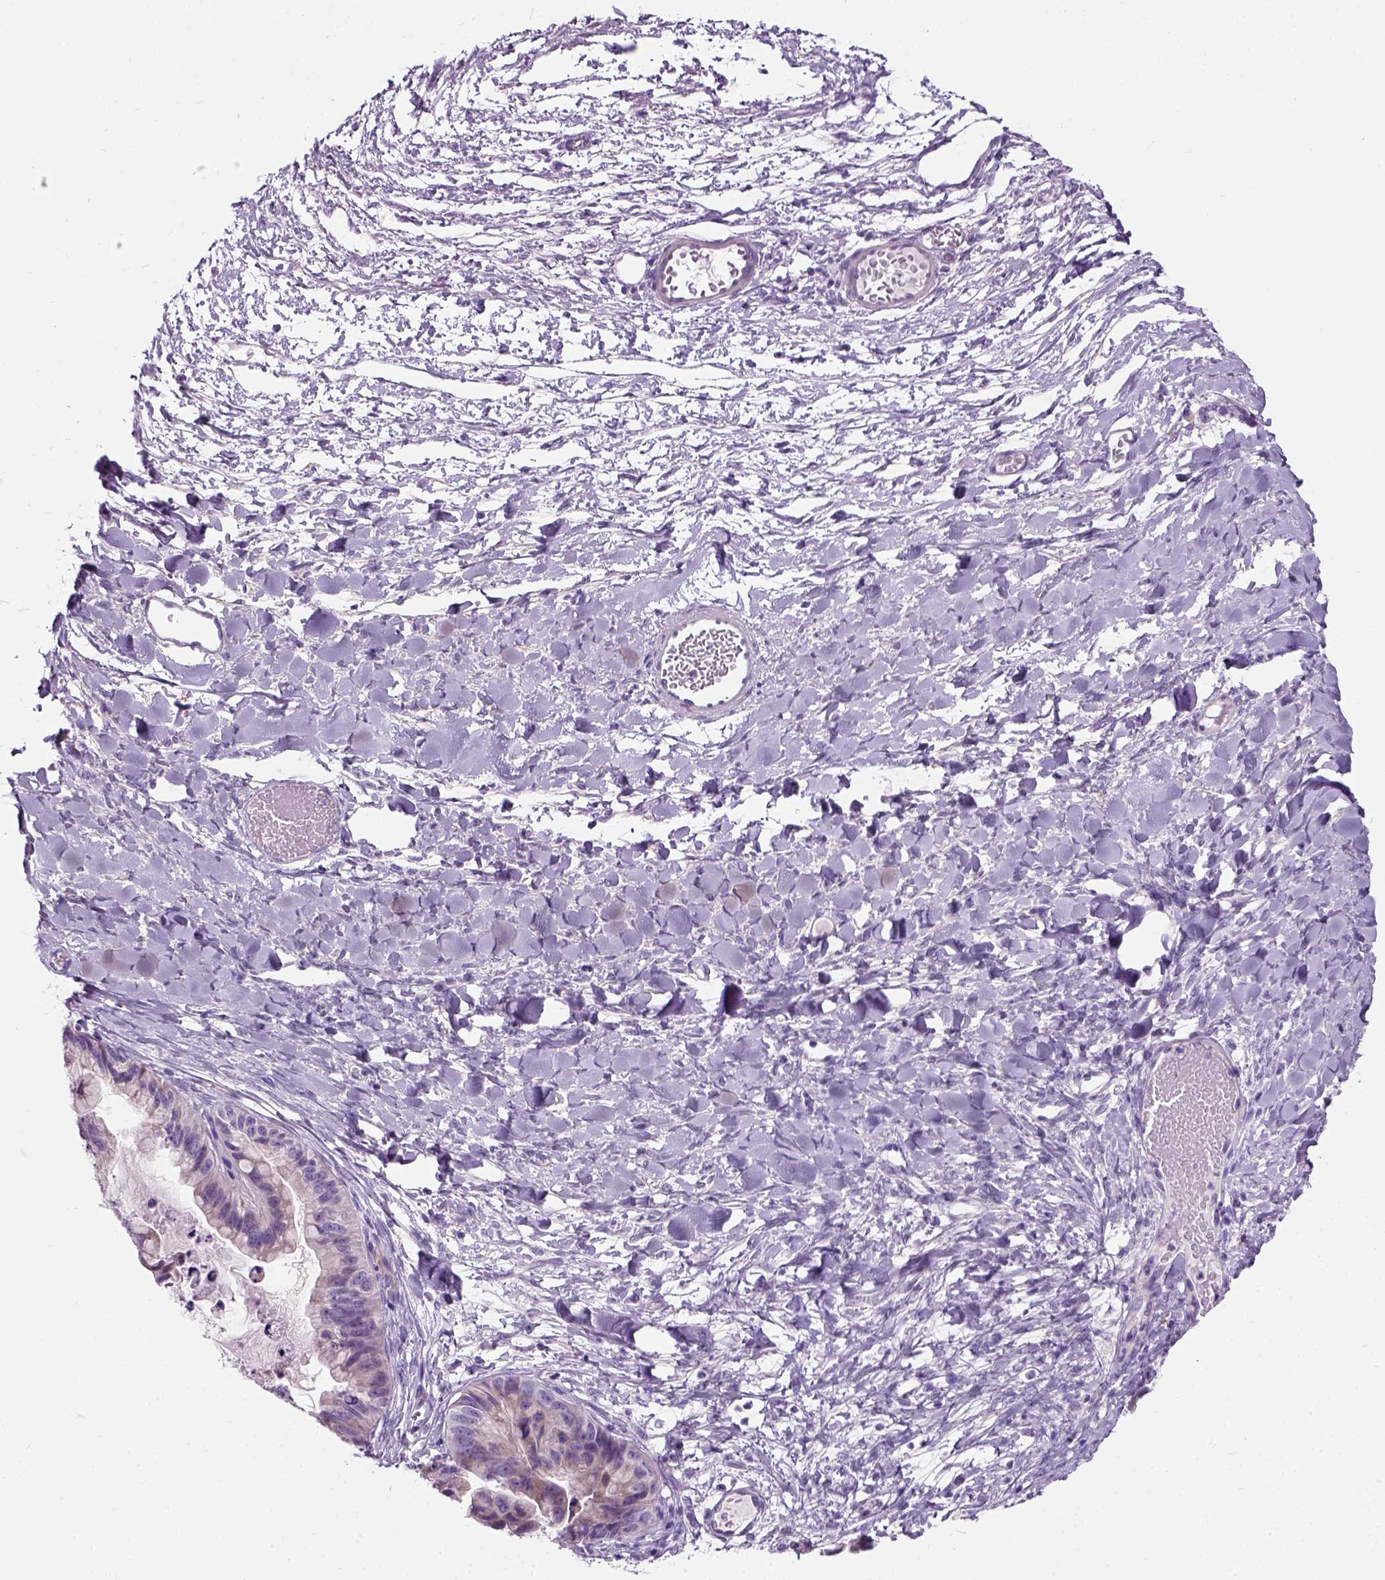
{"staining": {"intensity": "weak", "quantity": "<25%", "location": "cytoplasmic/membranous"}, "tissue": "ovarian cancer", "cell_type": "Tumor cells", "image_type": "cancer", "snomed": [{"axis": "morphology", "description": "Cystadenocarcinoma, mucinous, NOS"}, {"axis": "topography", "description": "Ovary"}], "caption": "Immunohistochemistry (IHC) micrograph of mucinous cystadenocarcinoma (ovarian) stained for a protein (brown), which exhibits no staining in tumor cells.", "gene": "TRIM72", "patient": {"sex": "female", "age": 76}}